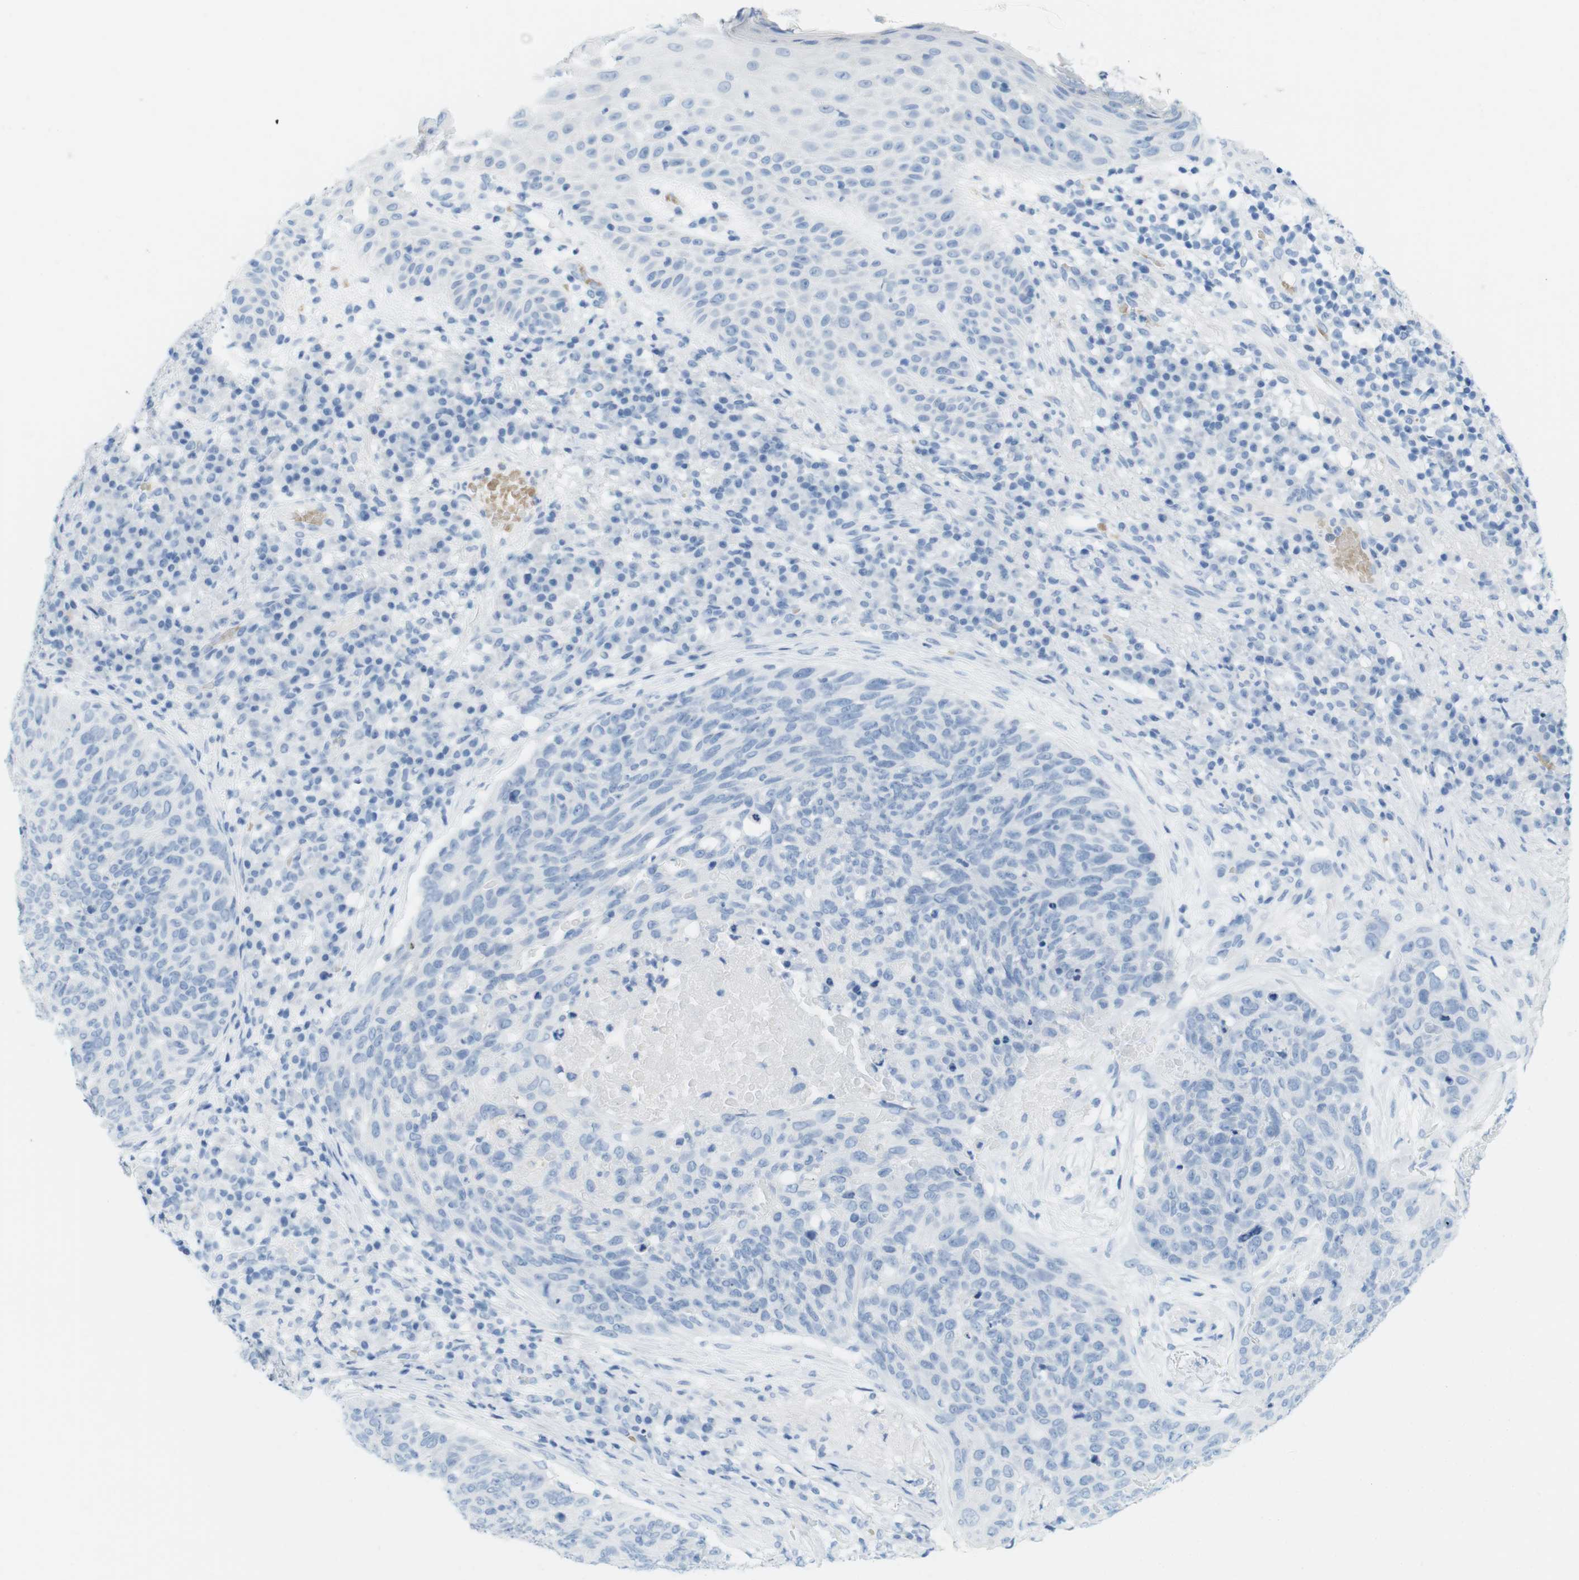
{"staining": {"intensity": "negative", "quantity": "none", "location": "none"}, "tissue": "skin cancer", "cell_type": "Tumor cells", "image_type": "cancer", "snomed": [{"axis": "morphology", "description": "Squamous cell carcinoma in situ, NOS"}, {"axis": "morphology", "description": "Squamous cell carcinoma, NOS"}, {"axis": "topography", "description": "Skin"}], "caption": "High power microscopy photomicrograph of an IHC image of squamous cell carcinoma in situ (skin), revealing no significant positivity in tumor cells.", "gene": "TNNT2", "patient": {"sex": "male", "age": 93}}